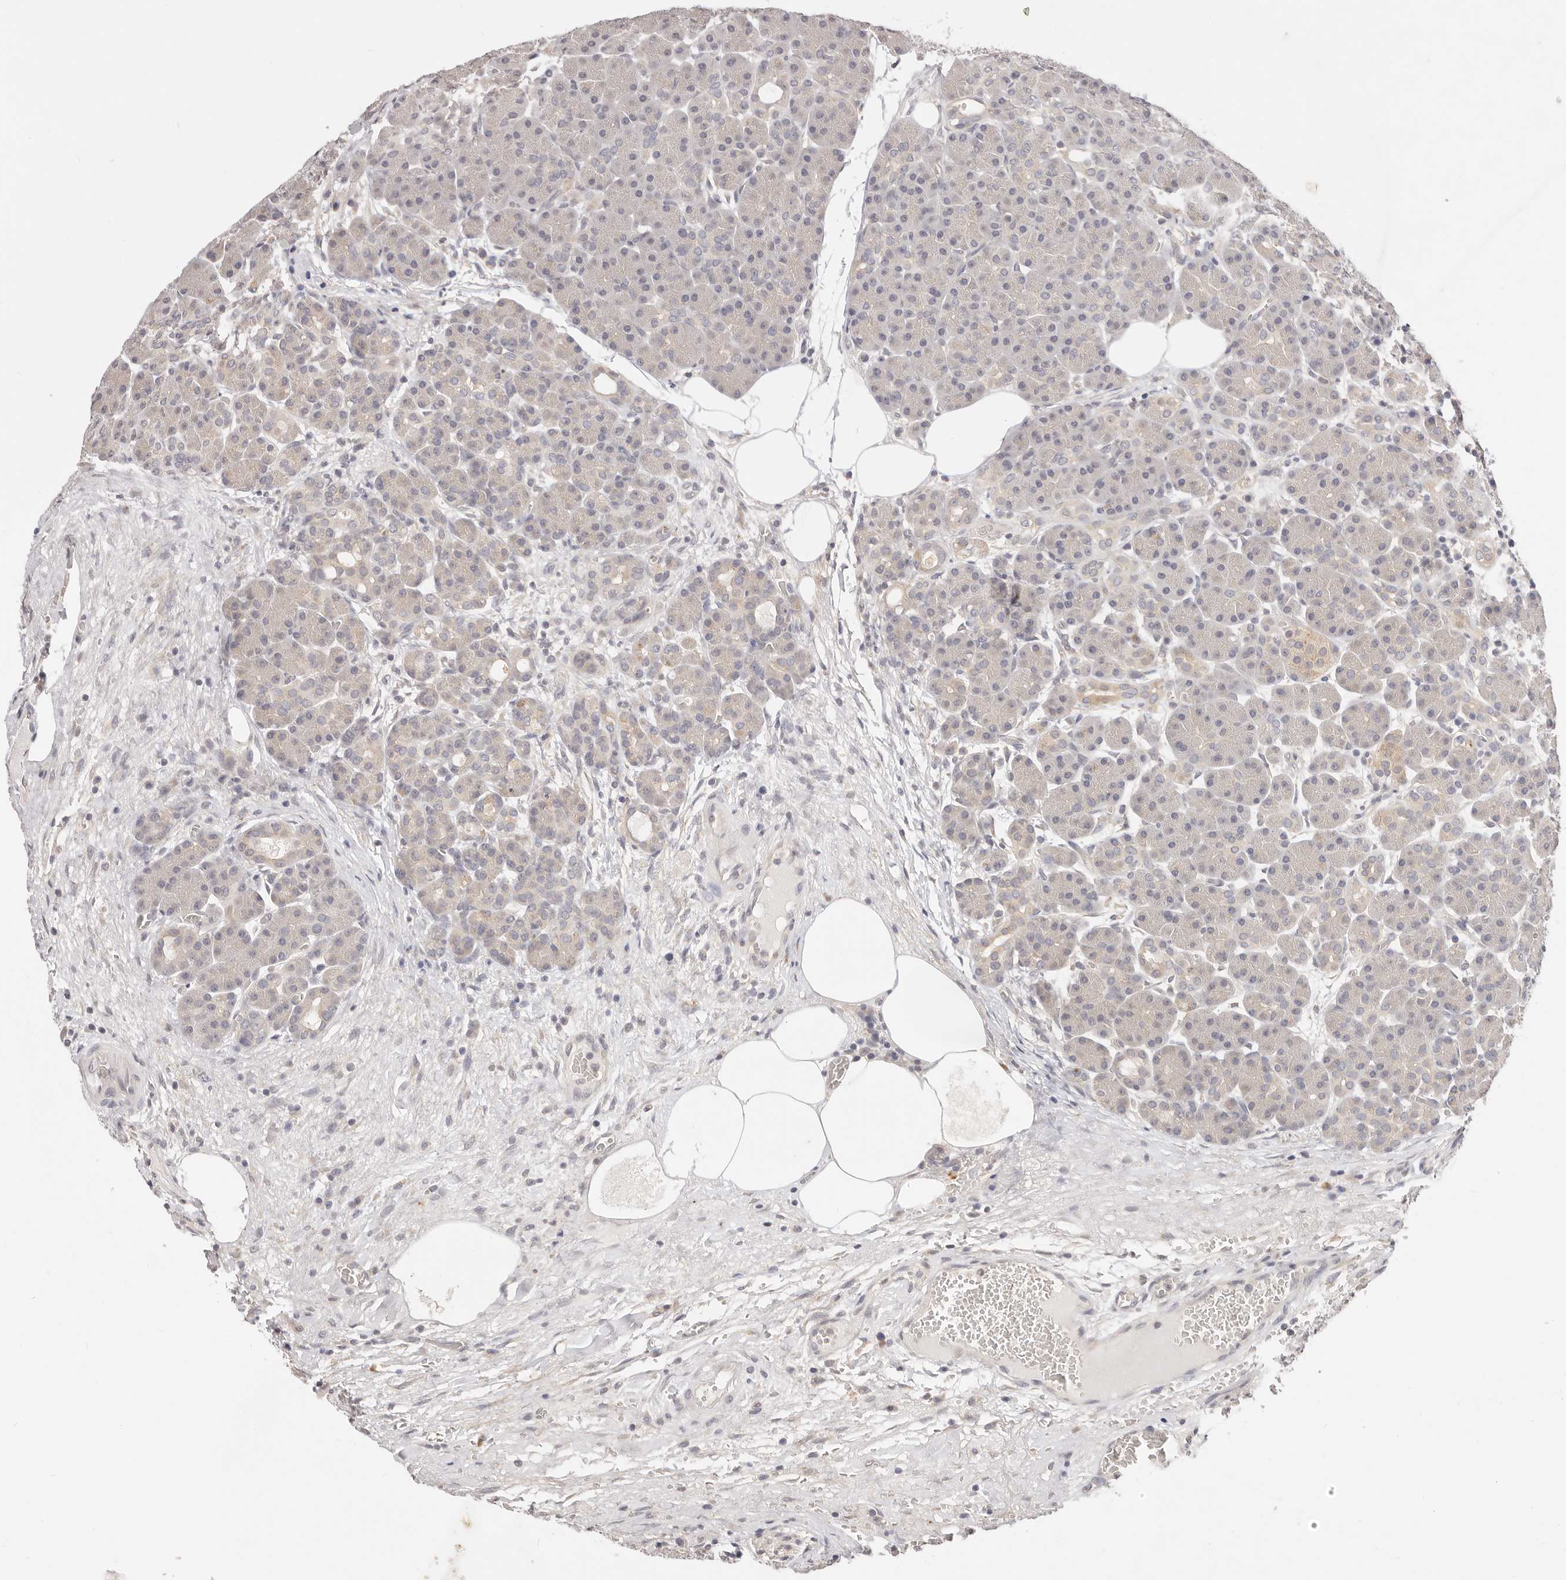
{"staining": {"intensity": "negative", "quantity": "none", "location": "none"}, "tissue": "pancreas", "cell_type": "Exocrine glandular cells", "image_type": "normal", "snomed": [{"axis": "morphology", "description": "Normal tissue, NOS"}, {"axis": "topography", "description": "Pancreas"}], "caption": "There is no significant positivity in exocrine glandular cells of pancreas. (Brightfield microscopy of DAB (3,3'-diaminobenzidine) immunohistochemistry (IHC) at high magnification).", "gene": "GGPS1", "patient": {"sex": "male", "age": 63}}